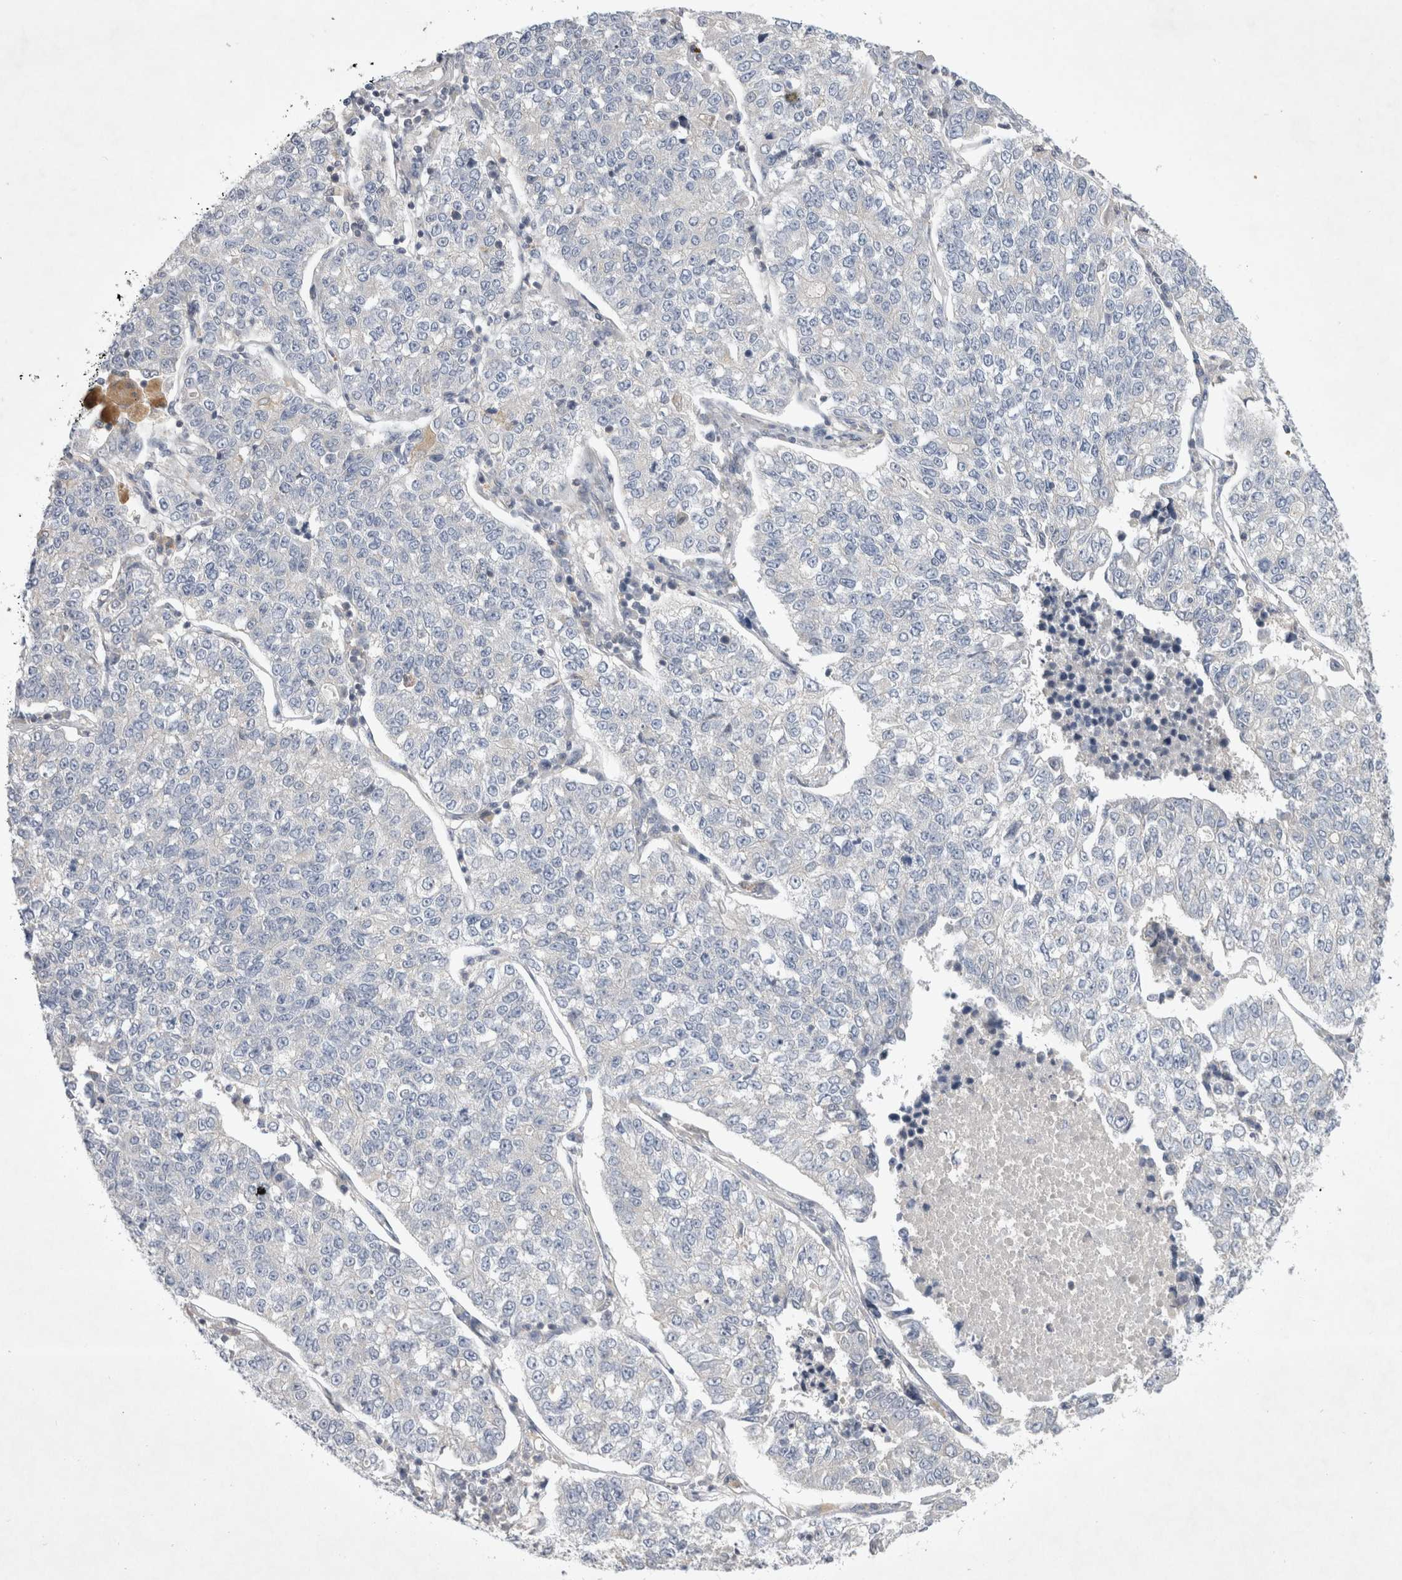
{"staining": {"intensity": "negative", "quantity": "none", "location": "none"}, "tissue": "lung cancer", "cell_type": "Tumor cells", "image_type": "cancer", "snomed": [{"axis": "morphology", "description": "Adenocarcinoma, NOS"}, {"axis": "topography", "description": "Lung"}], "caption": "Immunohistochemistry (IHC) micrograph of neoplastic tissue: human lung adenocarcinoma stained with DAB demonstrates no significant protein expression in tumor cells.", "gene": "SRD5A3", "patient": {"sex": "male", "age": 49}}